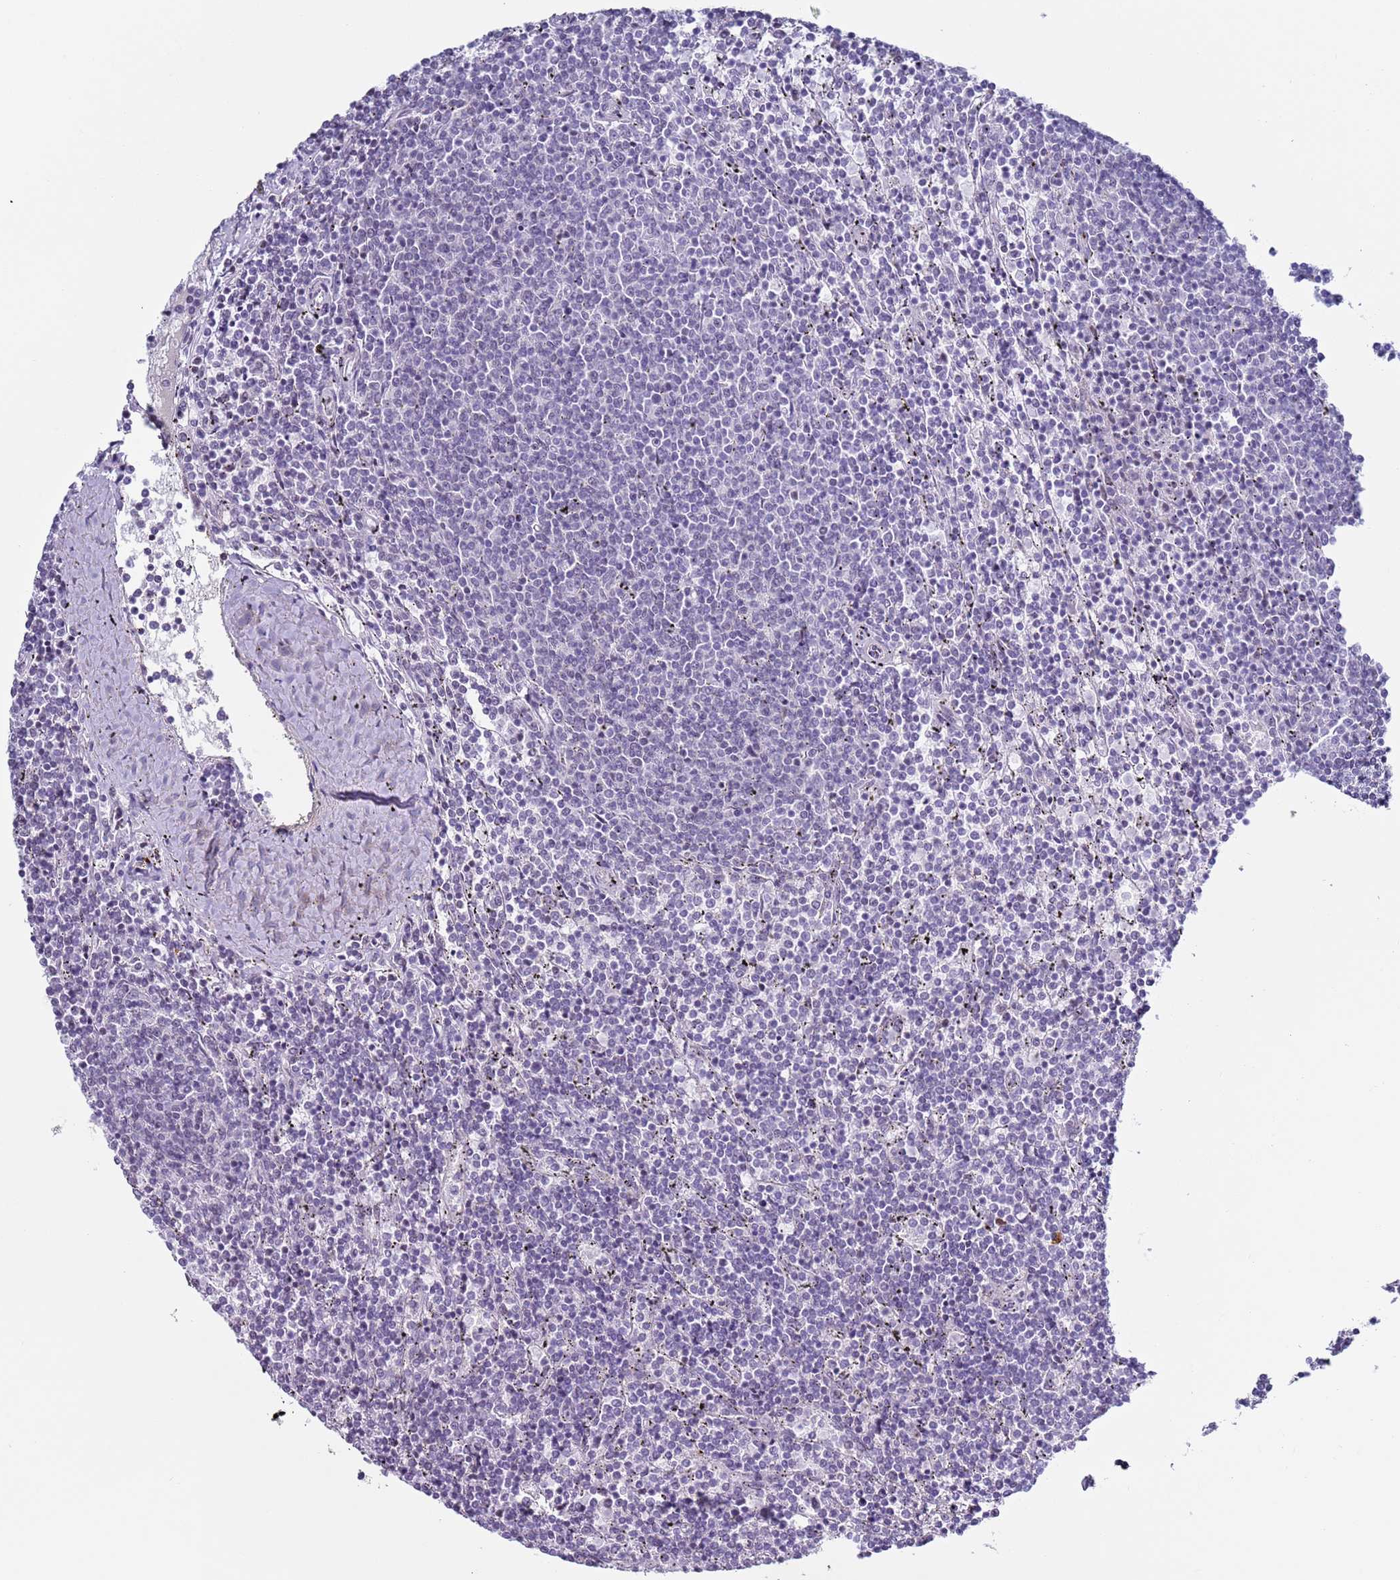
{"staining": {"intensity": "negative", "quantity": "none", "location": "none"}, "tissue": "lymphoma", "cell_type": "Tumor cells", "image_type": "cancer", "snomed": [{"axis": "morphology", "description": "Malignant lymphoma, non-Hodgkin's type, Low grade"}, {"axis": "topography", "description": "Spleen"}], "caption": "The IHC histopathology image has no significant expression in tumor cells of lymphoma tissue.", "gene": "NPAP1", "patient": {"sex": "female", "age": 50}}